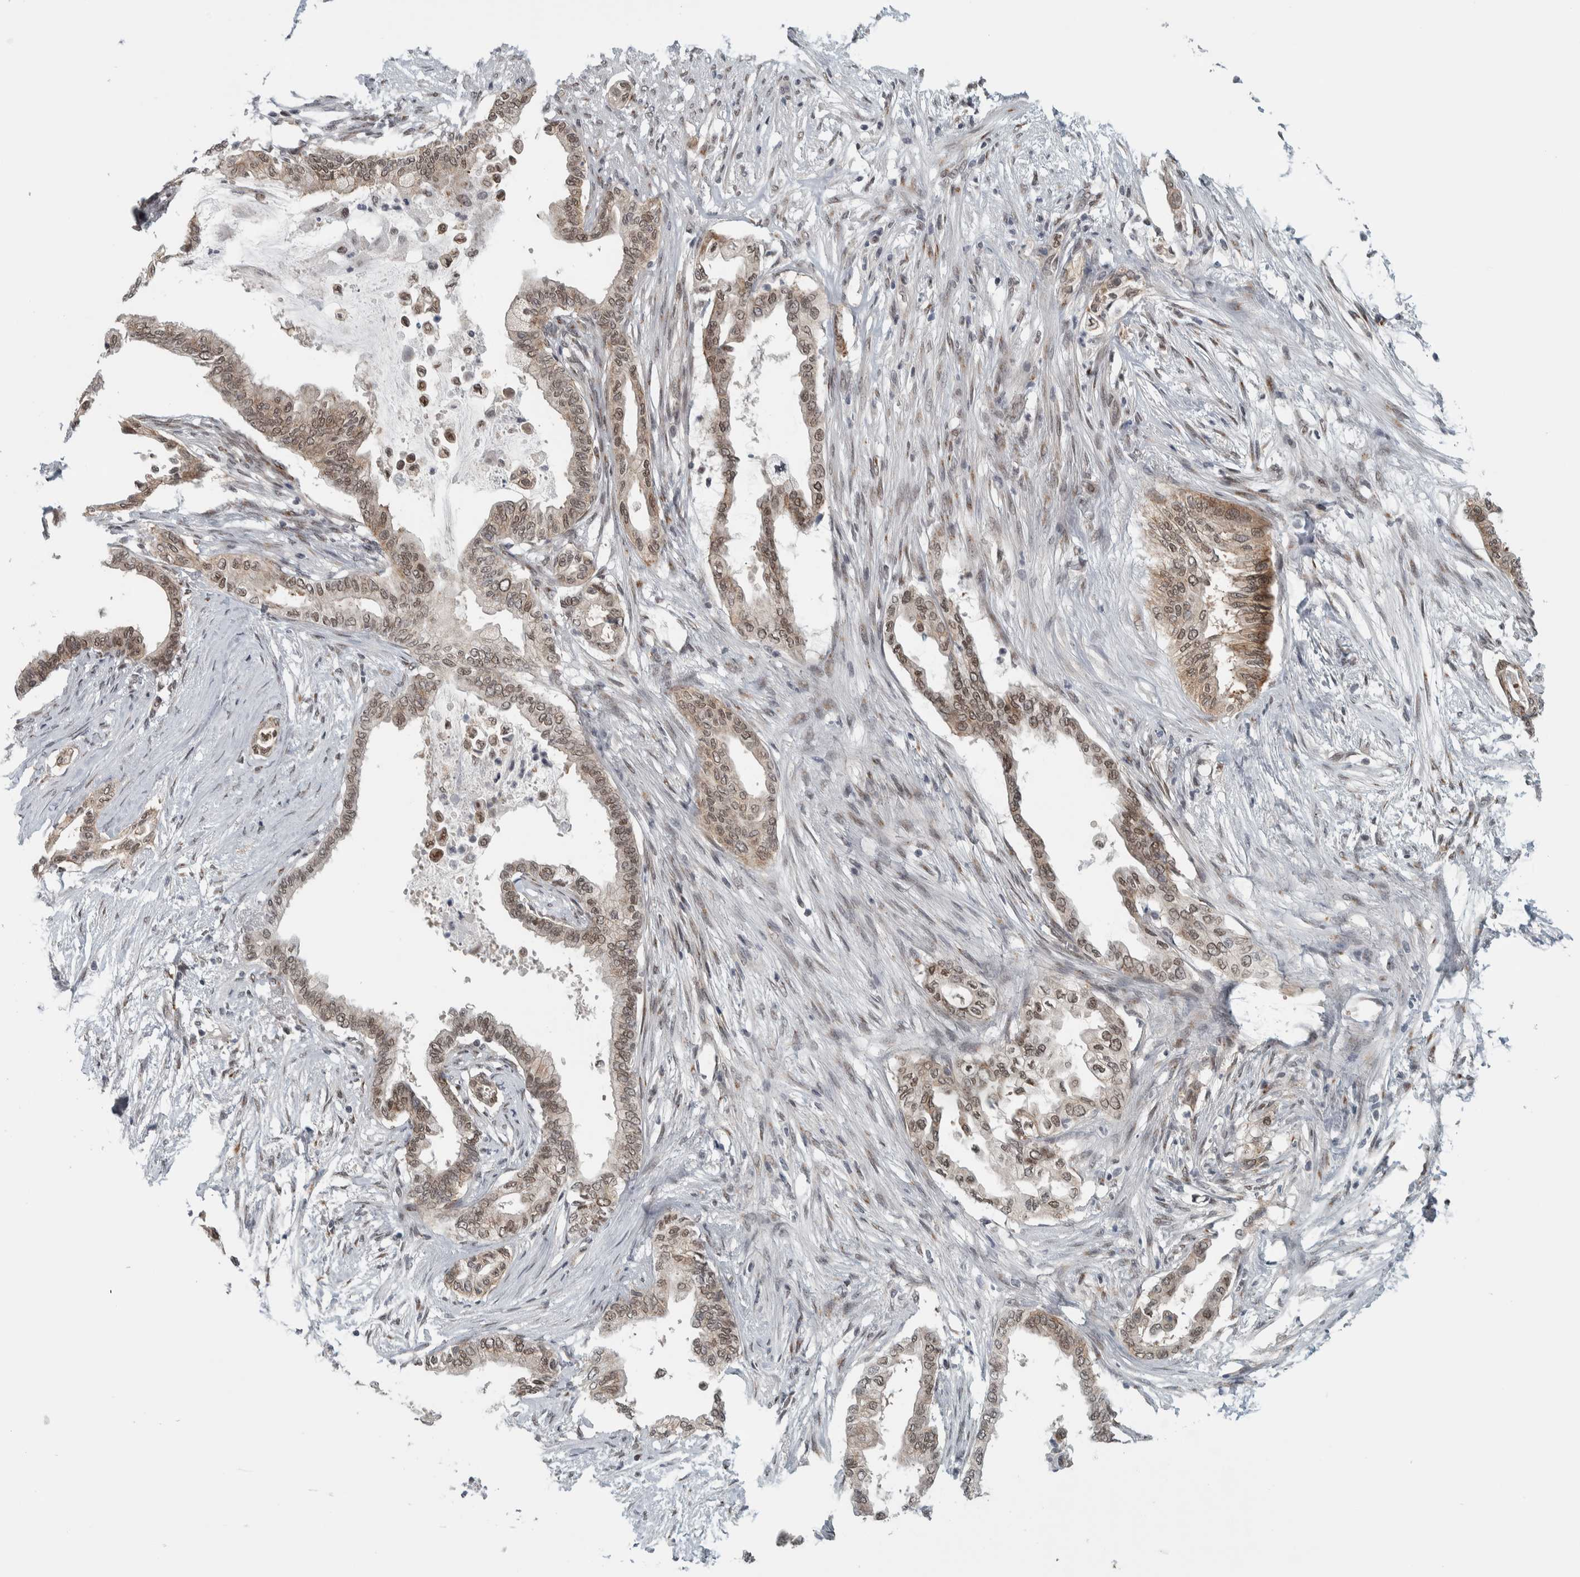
{"staining": {"intensity": "moderate", "quantity": ">75%", "location": "cytoplasmic/membranous,nuclear"}, "tissue": "pancreatic cancer", "cell_type": "Tumor cells", "image_type": "cancer", "snomed": [{"axis": "morphology", "description": "Normal tissue, NOS"}, {"axis": "morphology", "description": "Adenocarcinoma, NOS"}, {"axis": "topography", "description": "Pancreas"}, {"axis": "topography", "description": "Duodenum"}], "caption": "The histopathology image displays staining of pancreatic cancer, revealing moderate cytoplasmic/membranous and nuclear protein expression (brown color) within tumor cells. Using DAB (brown) and hematoxylin (blue) stains, captured at high magnification using brightfield microscopy.", "gene": "ZMYND8", "patient": {"sex": "female", "age": 60}}